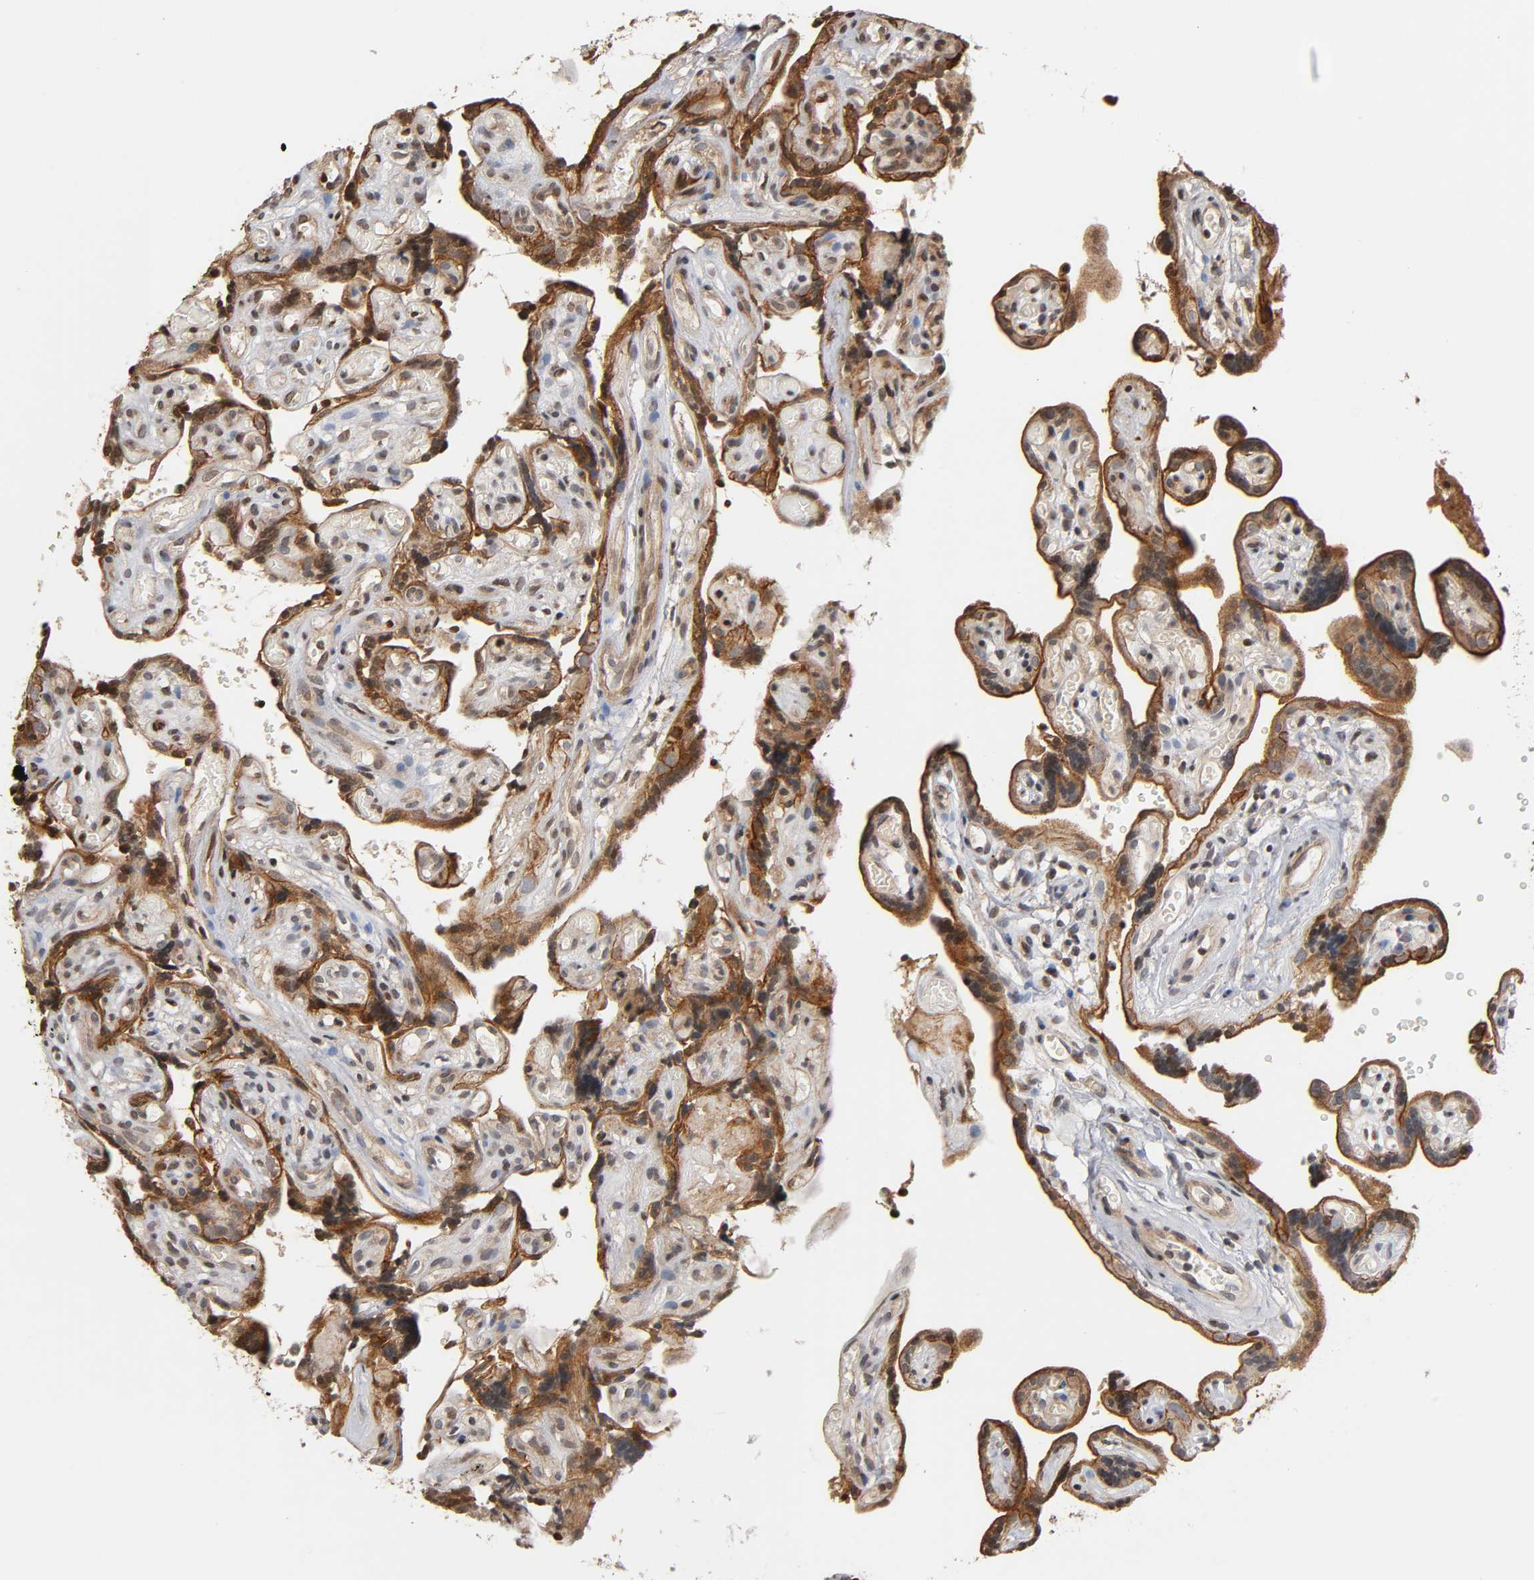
{"staining": {"intensity": "weak", "quantity": "25%-75%", "location": "cytoplasmic/membranous"}, "tissue": "placenta", "cell_type": "Decidual cells", "image_type": "normal", "snomed": [{"axis": "morphology", "description": "Normal tissue, NOS"}, {"axis": "topography", "description": "Placenta"}], "caption": "DAB (3,3'-diaminobenzidine) immunohistochemical staining of benign placenta exhibits weak cytoplasmic/membranous protein positivity in approximately 25%-75% of decidual cells.", "gene": "ITGAV", "patient": {"sex": "female", "age": 30}}